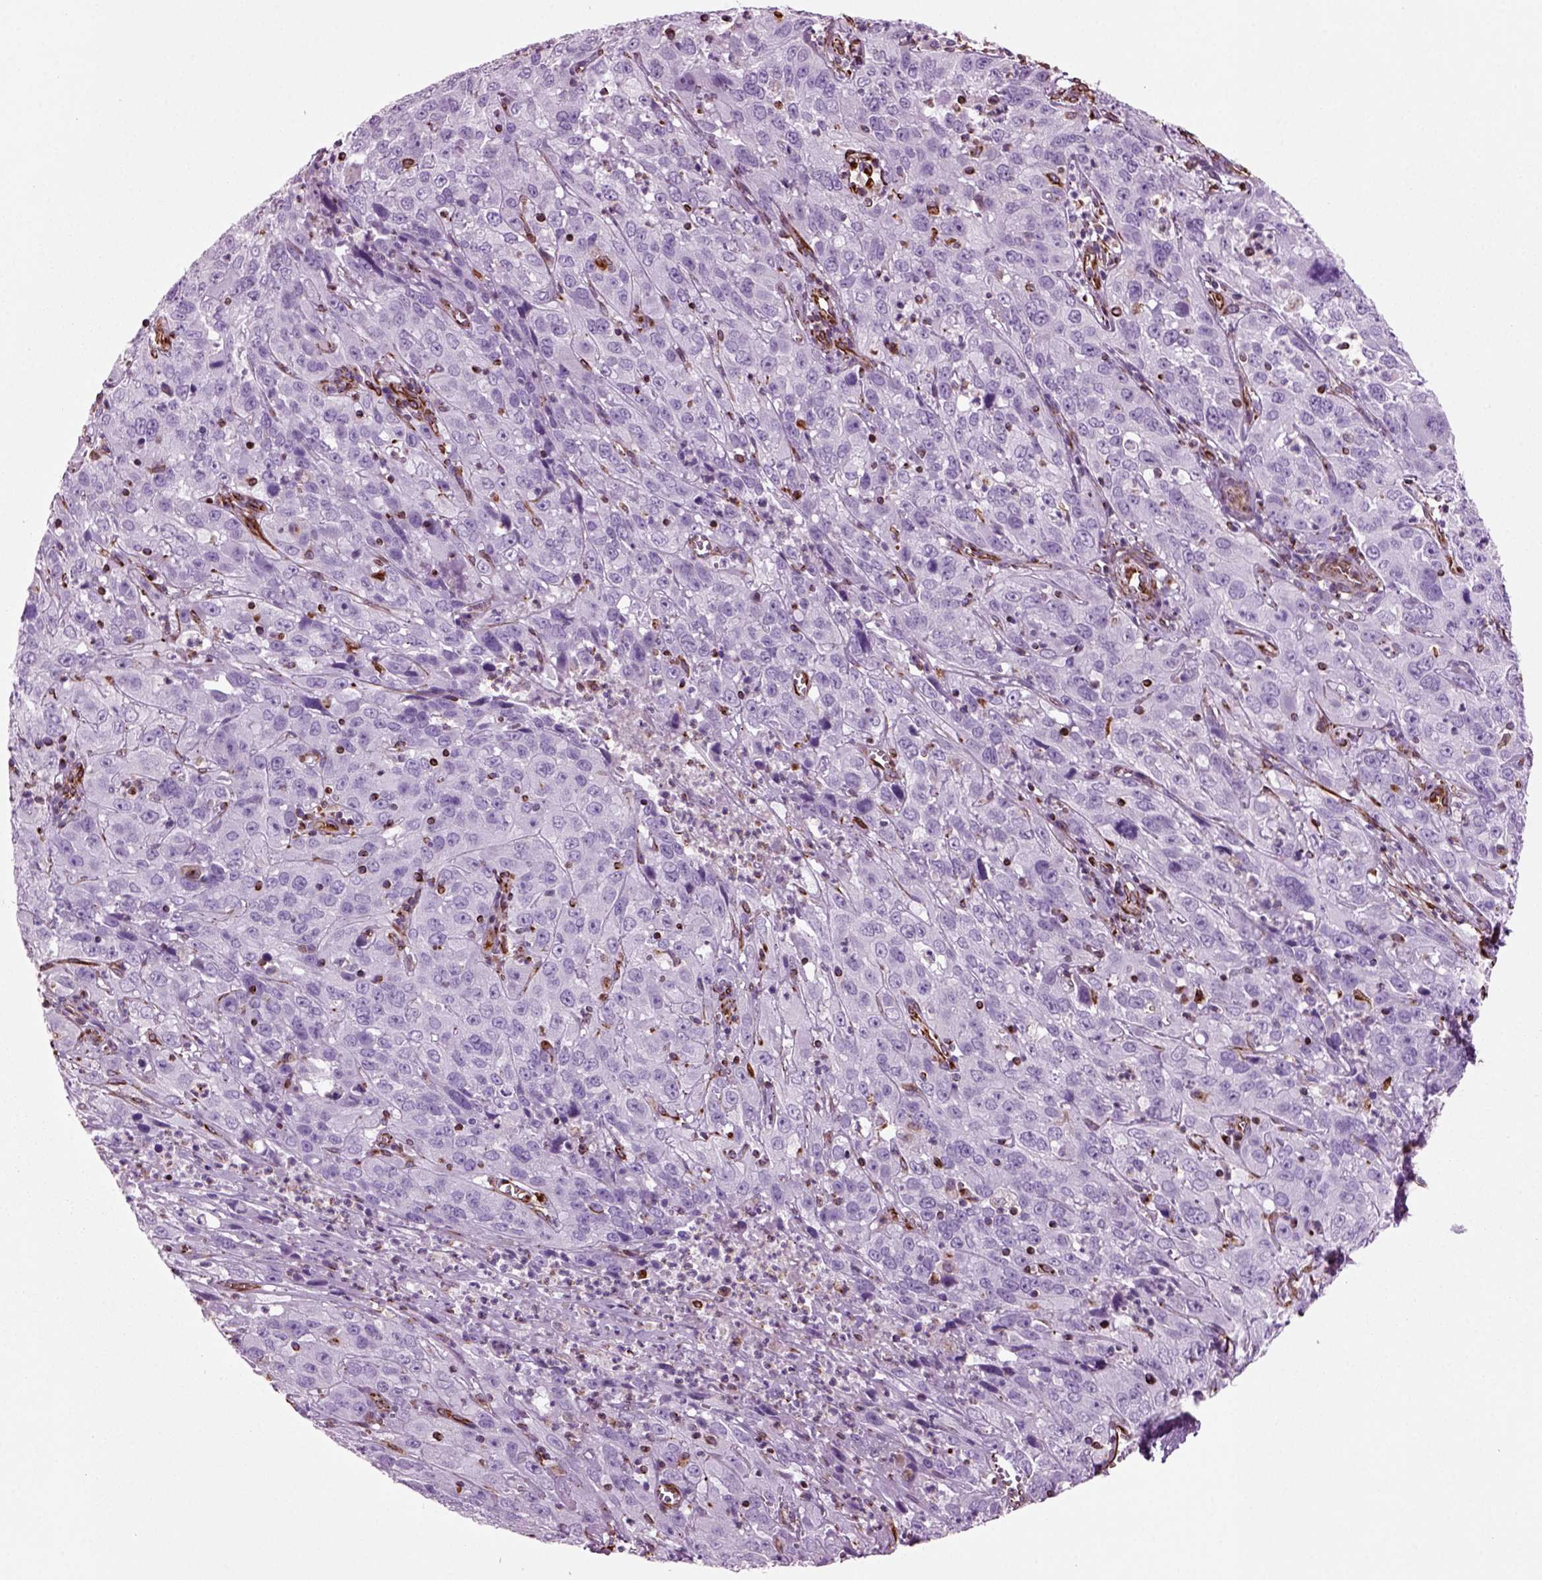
{"staining": {"intensity": "negative", "quantity": "none", "location": "none"}, "tissue": "cervical cancer", "cell_type": "Tumor cells", "image_type": "cancer", "snomed": [{"axis": "morphology", "description": "Squamous cell carcinoma, NOS"}, {"axis": "topography", "description": "Cervix"}], "caption": "IHC of human squamous cell carcinoma (cervical) displays no staining in tumor cells. (Stains: DAB (3,3'-diaminobenzidine) IHC with hematoxylin counter stain, Microscopy: brightfield microscopy at high magnification).", "gene": "ACER3", "patient": {"sex": "female", "age": 32}}